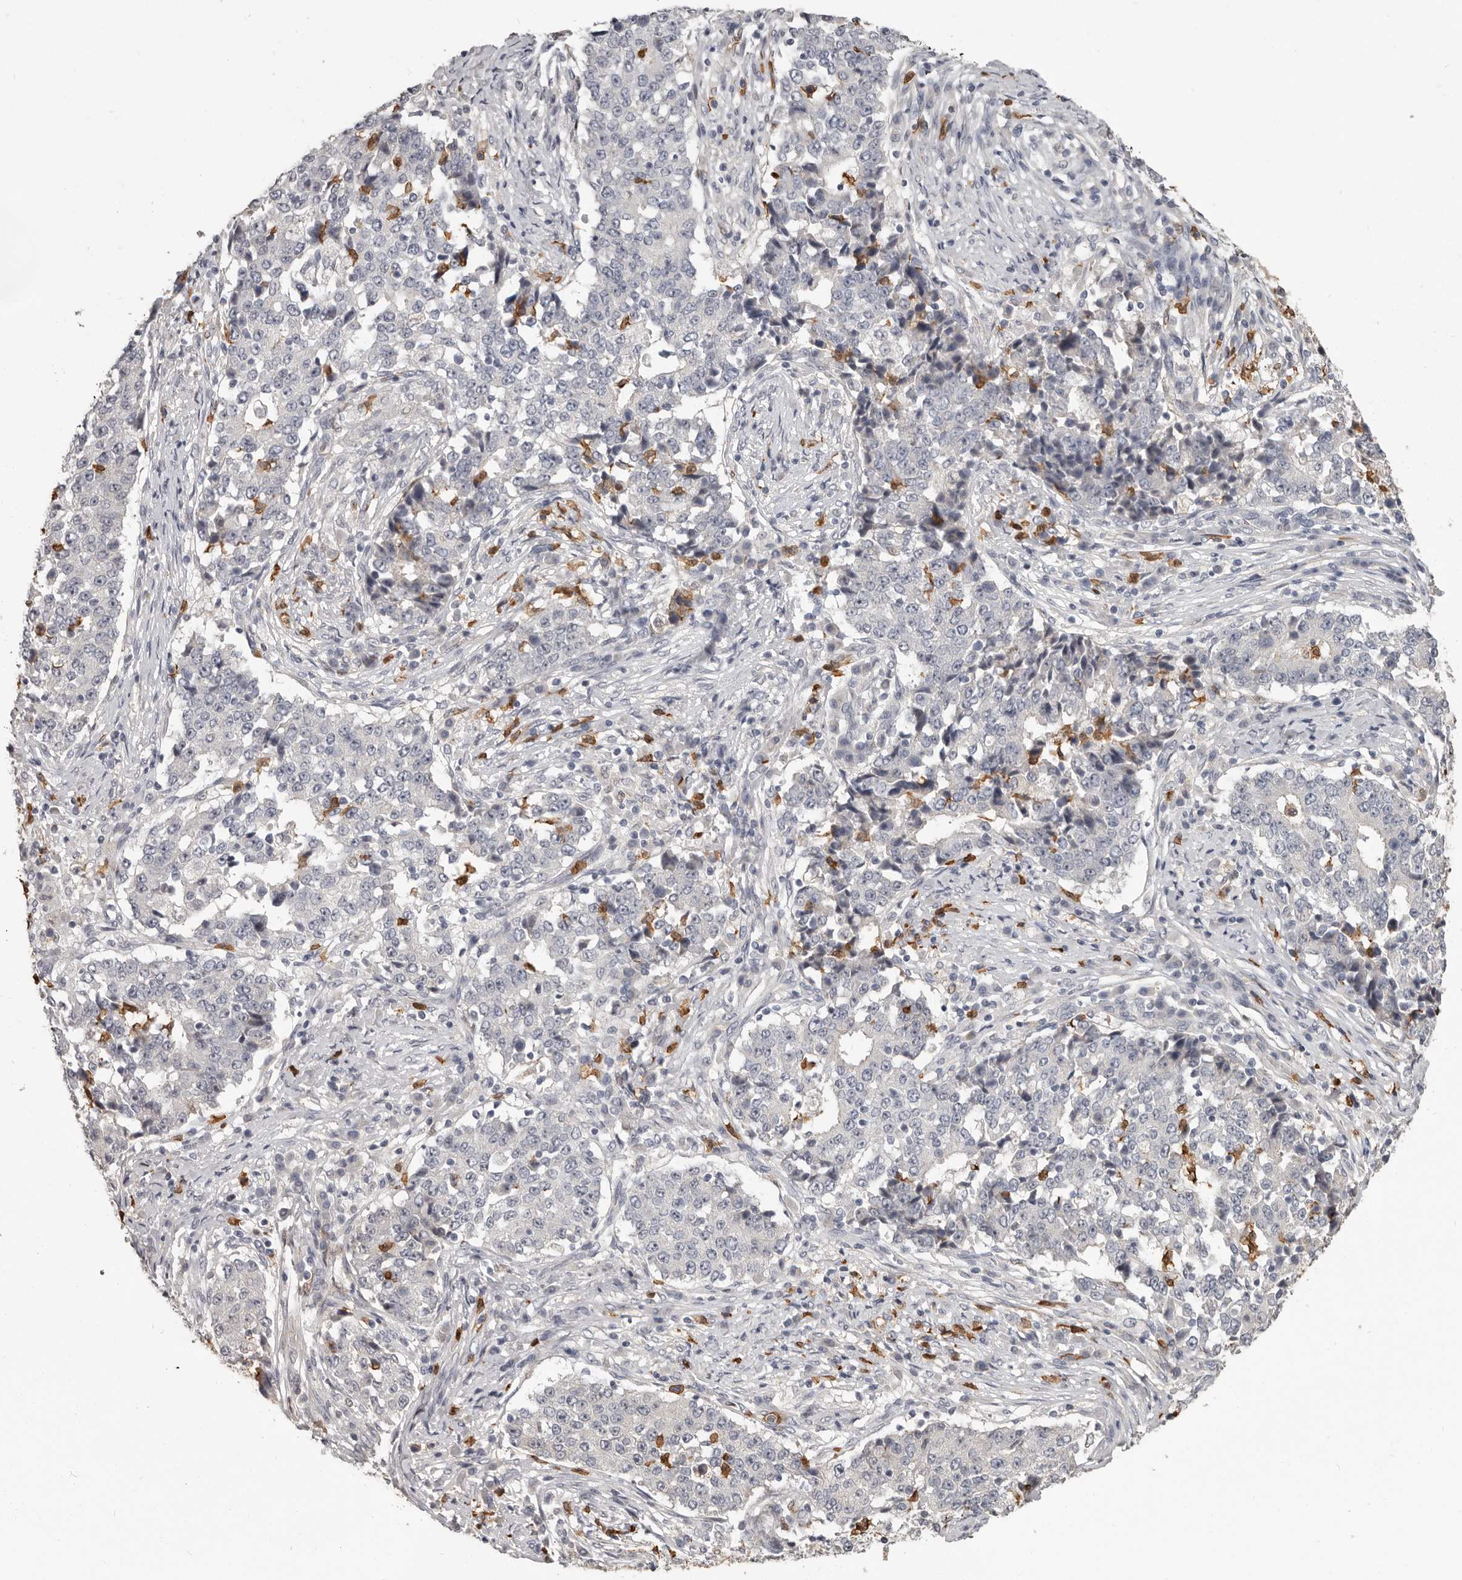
{"staining": {"intensity": "negative", "quantity": "none", "location": "none"}, "tissue": "stomach cancer", "cell_type": "Tumor cells", "image_type": "cancer", "snomed": [{"axis": "morphology", "description": "Adenocarcinoma, NOS"}, {"axis": "topography", "description": "Stomach"}], "caption": "An image of stomach adenocarcinoma stained for a protein displays no brown staining in tumor cells.", "gene": "GPR157", "patient": {"sex": "male", "age": 59}}